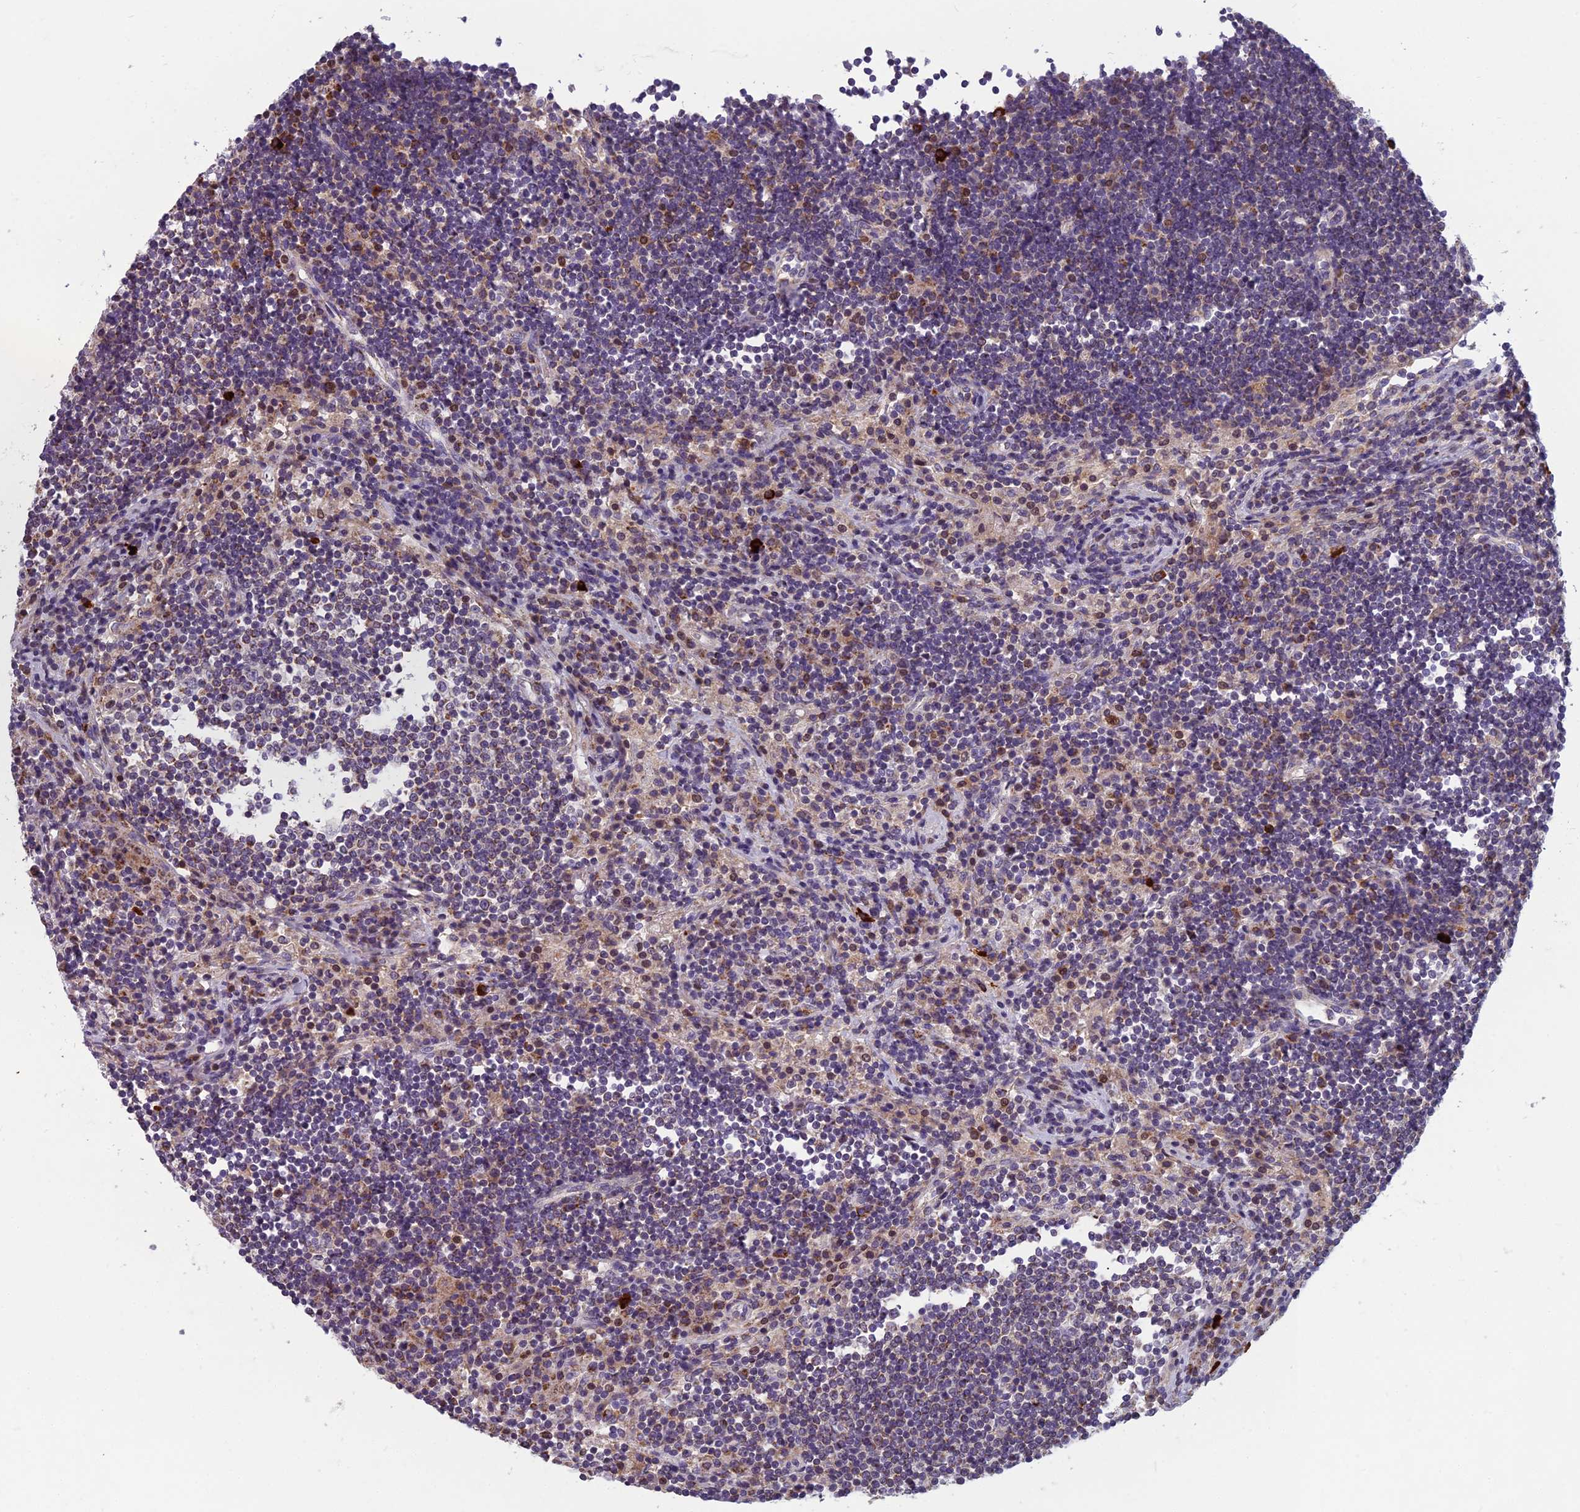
{"staining": {"intensity": "moderate", "quantity": "<25%", "location": "cytoplasmic/membranous"}, "tissue": "lymph node", "cell_type": "Non-germinal center cells", "image_type": "normal", "snomed": [{"axis": "morphology", "description": "Normal tissue, NOS"}, {"axis": "topography", "description": "Lymph node"}], "caption": "Lymph node stained with a brown dye demonstrates moderate cytoplasmic/membranous positive positivity in approximately <25% of non-germinal center cells.", "gene": "ENSG00000188897", "patient": {"sex": "female", "age": 53}}